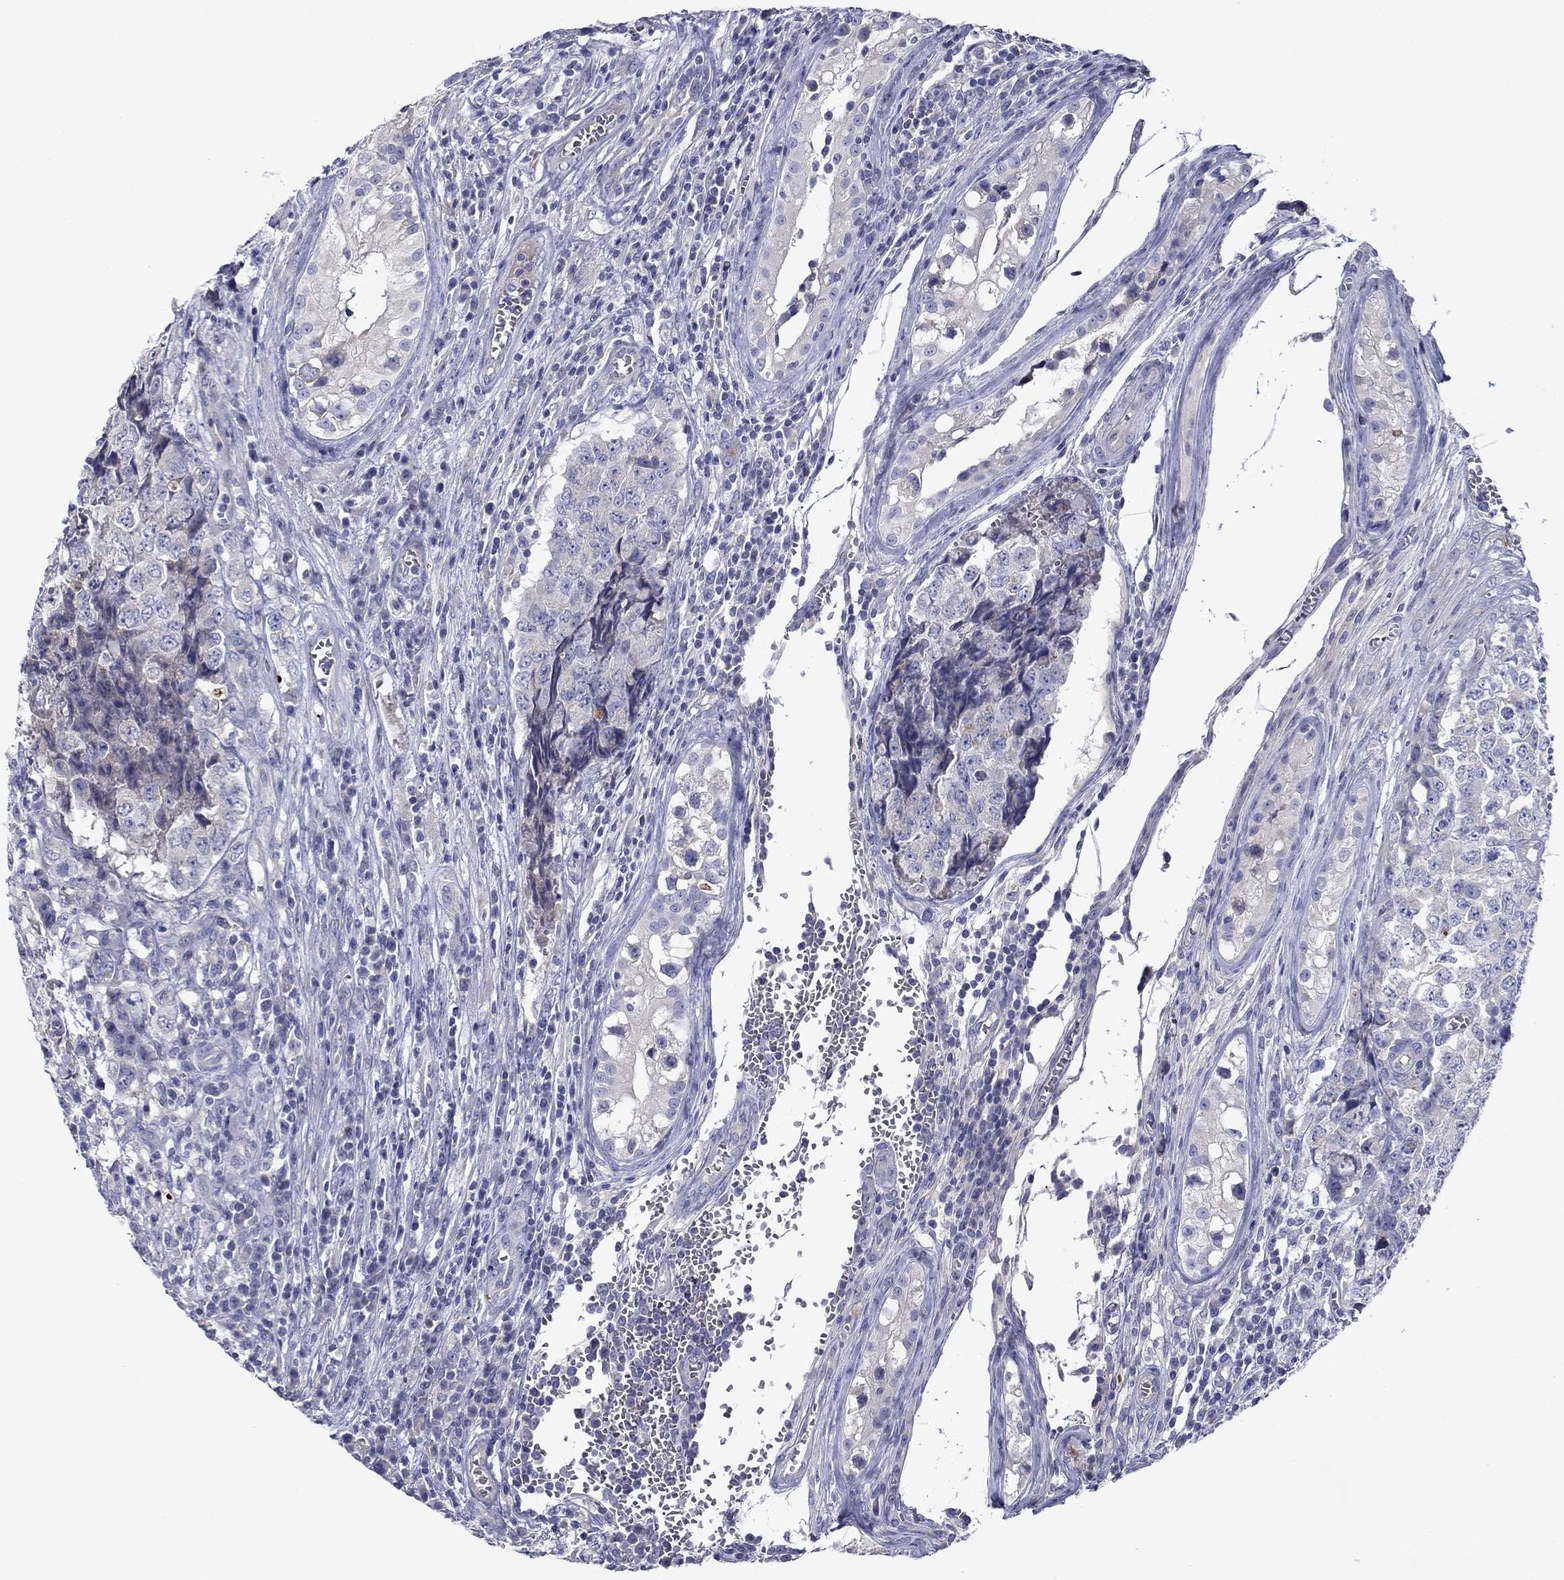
{"staining": {"intensity": "negative", "quantity": "none", "location": "none"}, "tissue": "testis cancer", "cell_type": "Tumor cells", "image_type": "cancer", "snomed": [{"axis": "morphology", "description": "Carcinoma, Embryonal, NOS"}, {"axis": "topography", "description": "Testis"}], "caption": "DAB immunohistochemical staining of testis cancer exhibits no significant staining in tumor cells. (Brightfield microscopy of DAB (3,3'-diaminobenzidine) IHC at high magnification).", "gene": "SPATA7", "patient": {"sex": "male", "age": 23}}